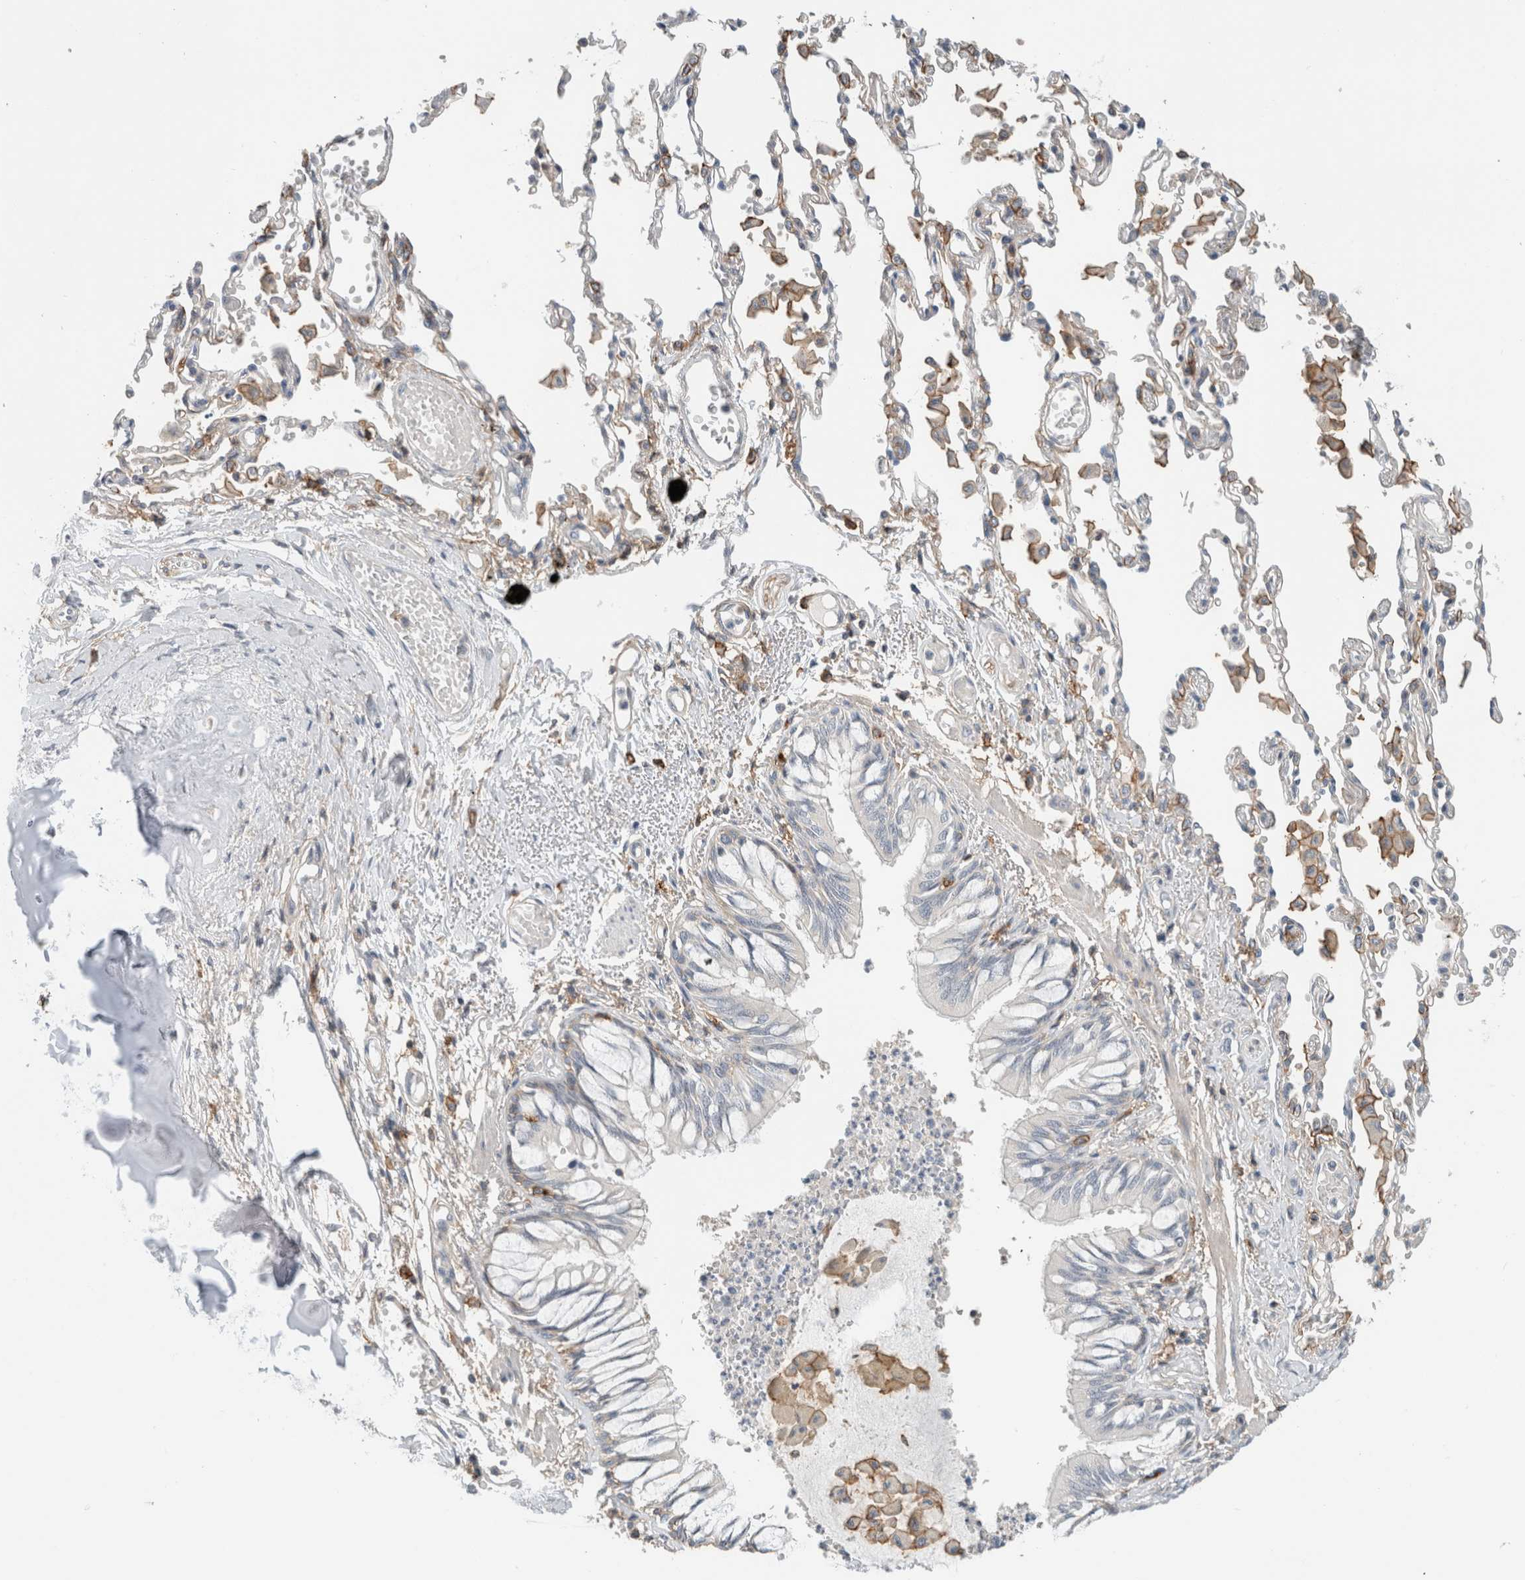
{"staining": {"intensity": "weak", "quantity": "<25%", "location": "cytoplasmic/membranous"}, "tissue": "bronchus", "cell_type": "Respiratory epithelial cells", "image_type": "normal", "snomed": [{"axis": "morphology", "description": "Normal tissue, NOS"}, {"axis": "topography", "description": "Cartilage tissue"}, {"axis": "topography", "description": "Bronchus"}, {"axis": "topography", "description": "Lung"}], "caption": "The micrograph reveals no significant positivity in respiratory epithelial cells of bronchus.", "gene": "ERCC6L2", "patient": {"sex": "female", "age": 49}}